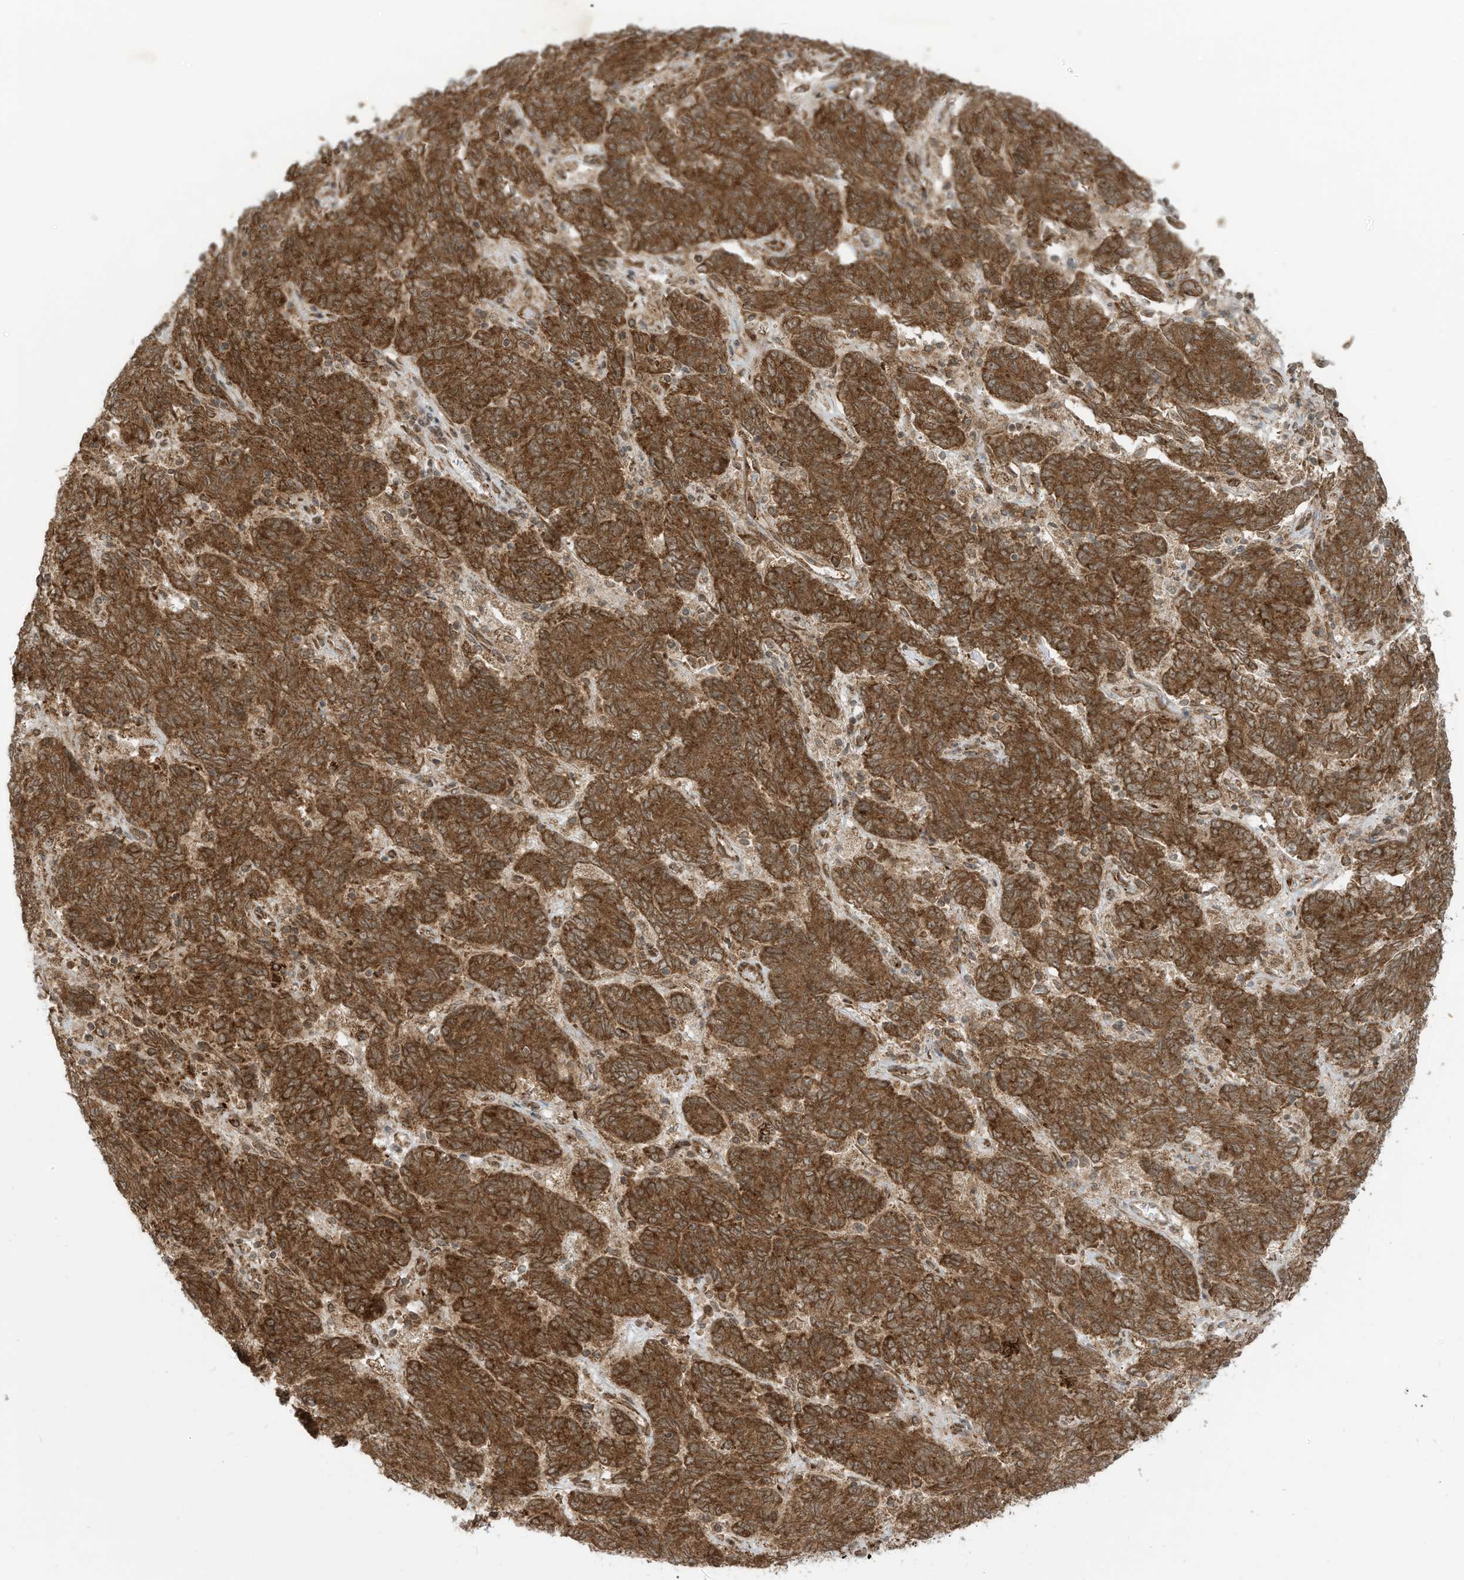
{"staining": {"intensity": "moderate", "quantity": ">75%", "location": "cytoplasmic/membranous"}, "tissue": "endometrial cancer", "cell_type": "Tumor cells", "image_type": "cancer", "snomed": [{"axis": "morphology", "description": "Adenocarcinoma, NOS"}, {"axis": "topography", "description": "Endometrium"}], "caption": "Moderate cytoplasmic/membranous positivity for a protein is appreciated in about >75% of tumor cells of endometrial cancer using immunohistochemistry (IHC).", "gene": "TRIM67", "patient": {"sex": "female", "age": 80}}